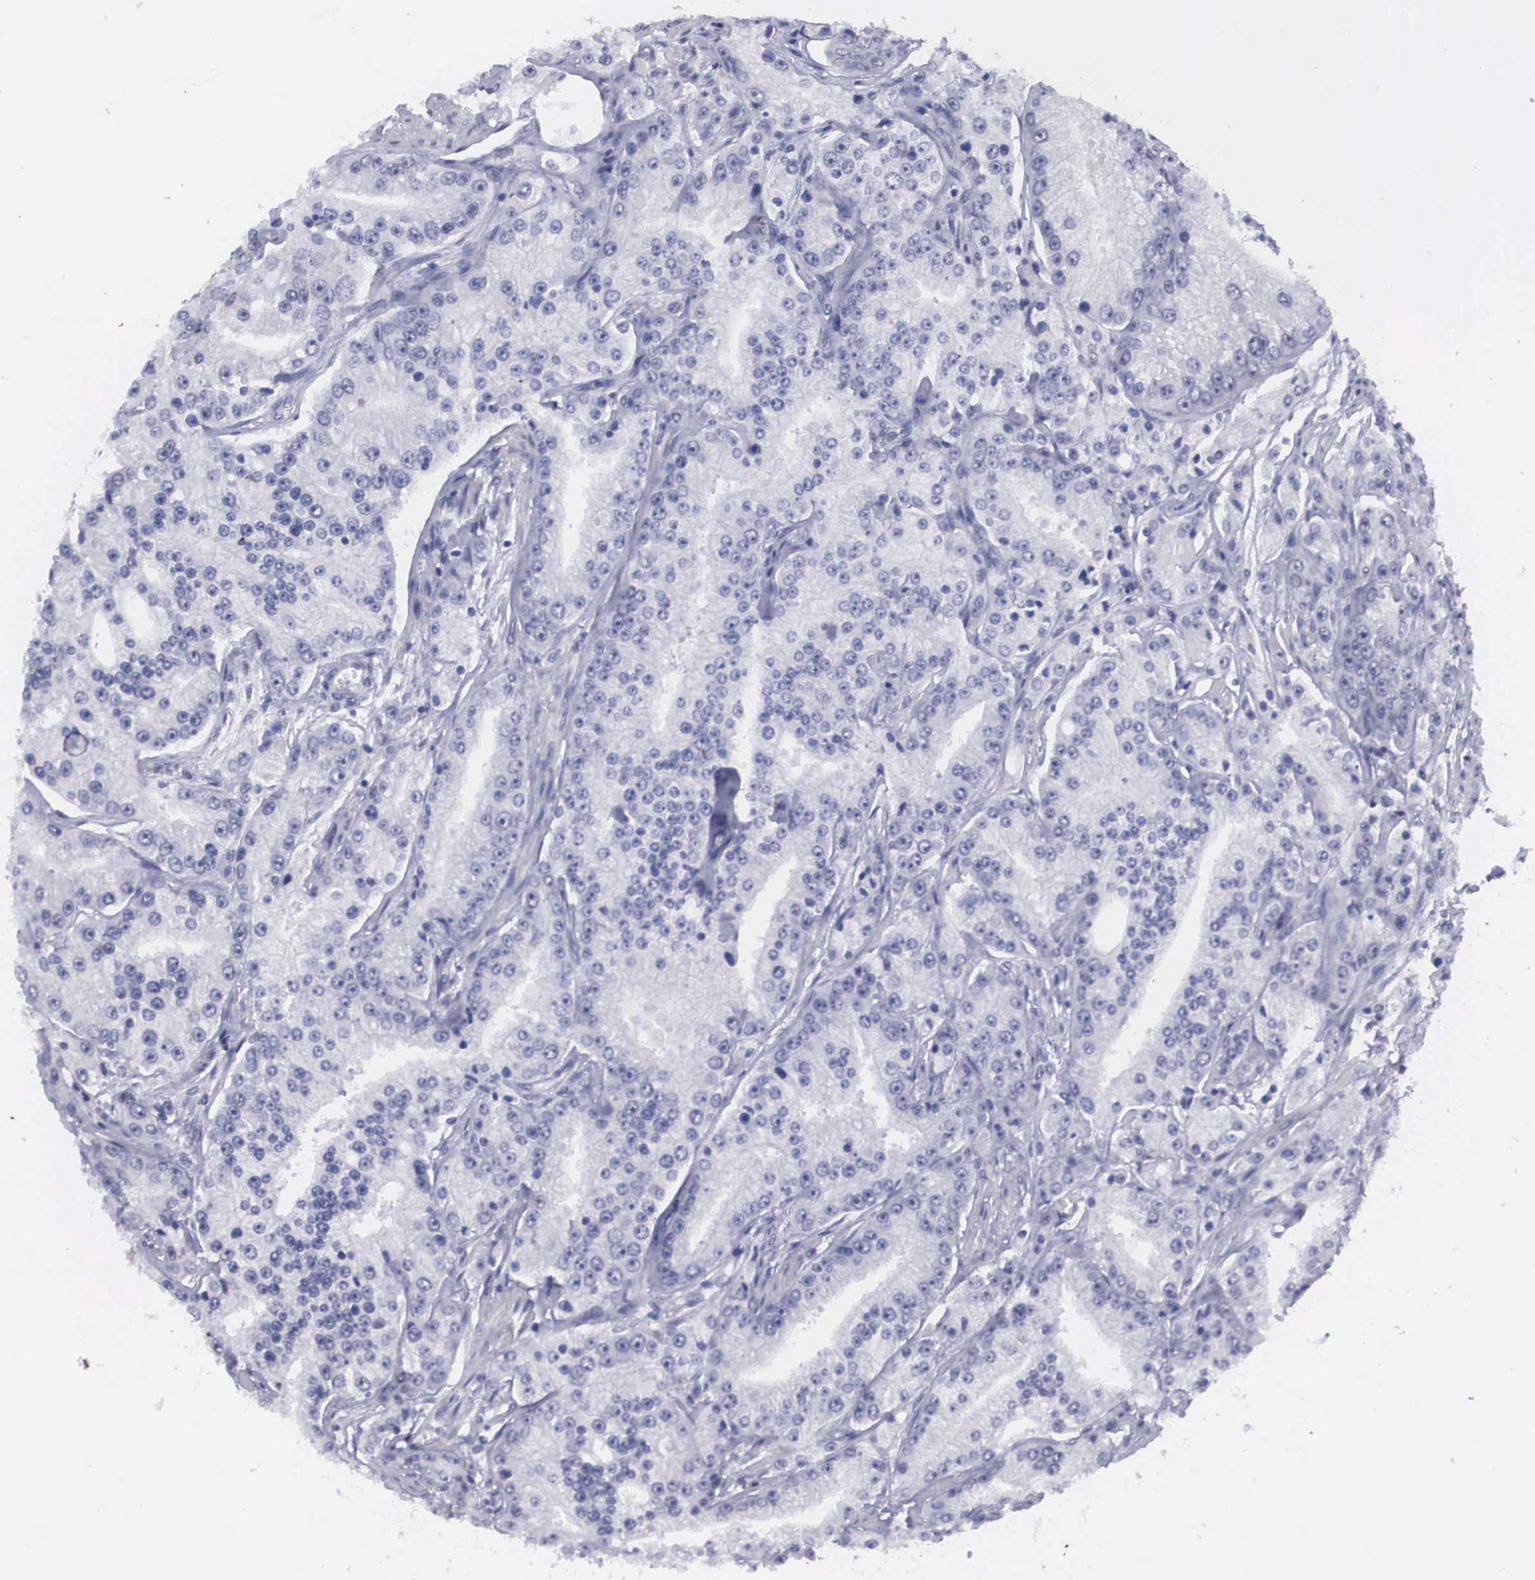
{"staining": {"intensity": "negative", "quantity": "none", "location": "none"}, "tissue": "prostate cancer", "cell_type": "Tumor cells", "image_type": "cancer", "snomed": [{"axis": "morphology", "description": "Adenocarcinoma, Medium grade"}, {"axis": "topography", "description": "Prostate"}], "caption": "IHC histopathology image of neoplastic tissue: prostate adenocarcinoma (medium-grade) stained with DAB (3,3'-diaminobenzidine) exhibits no significant protein expression in tumor cells.", "gene": "C22orf31", "patient": {"sex": "male", "age": 72}}